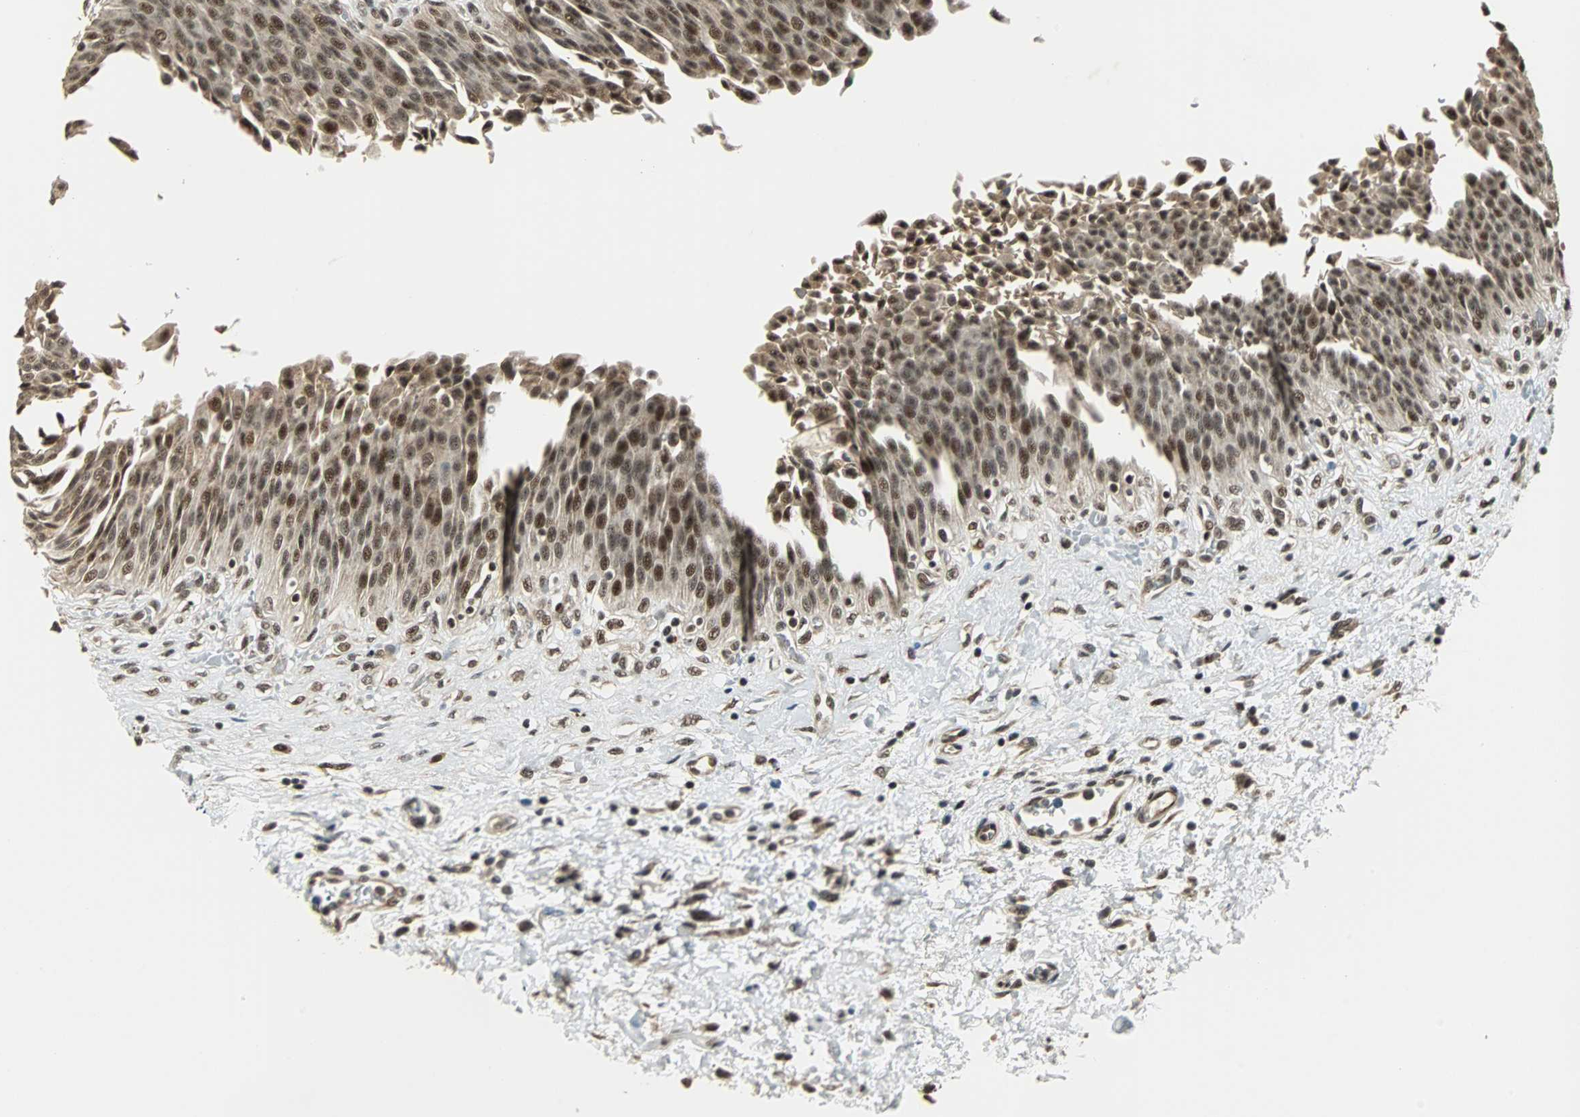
{"staining": {"intensity": "strong", "quantity": ">75%", "location": "nuclear"}, "tissue": "urinary bladder", "cell_type": "Urothelial cells", "image_type": "normal", "snomed": [{"axis": "morphology", "description": "Normal tissue, NOS"}, {"axis": "morphology", "description": "Dysplasia, NOS"}, {"axis": "topography", "description": "Urinary bladder"}], "caption": "Urothelial cells show high levels of strong nuclear expression in about >75% of cells in benign human urinary bladder.", "gene": "MED4", "patient": {"sex": "male", "age": 35}}